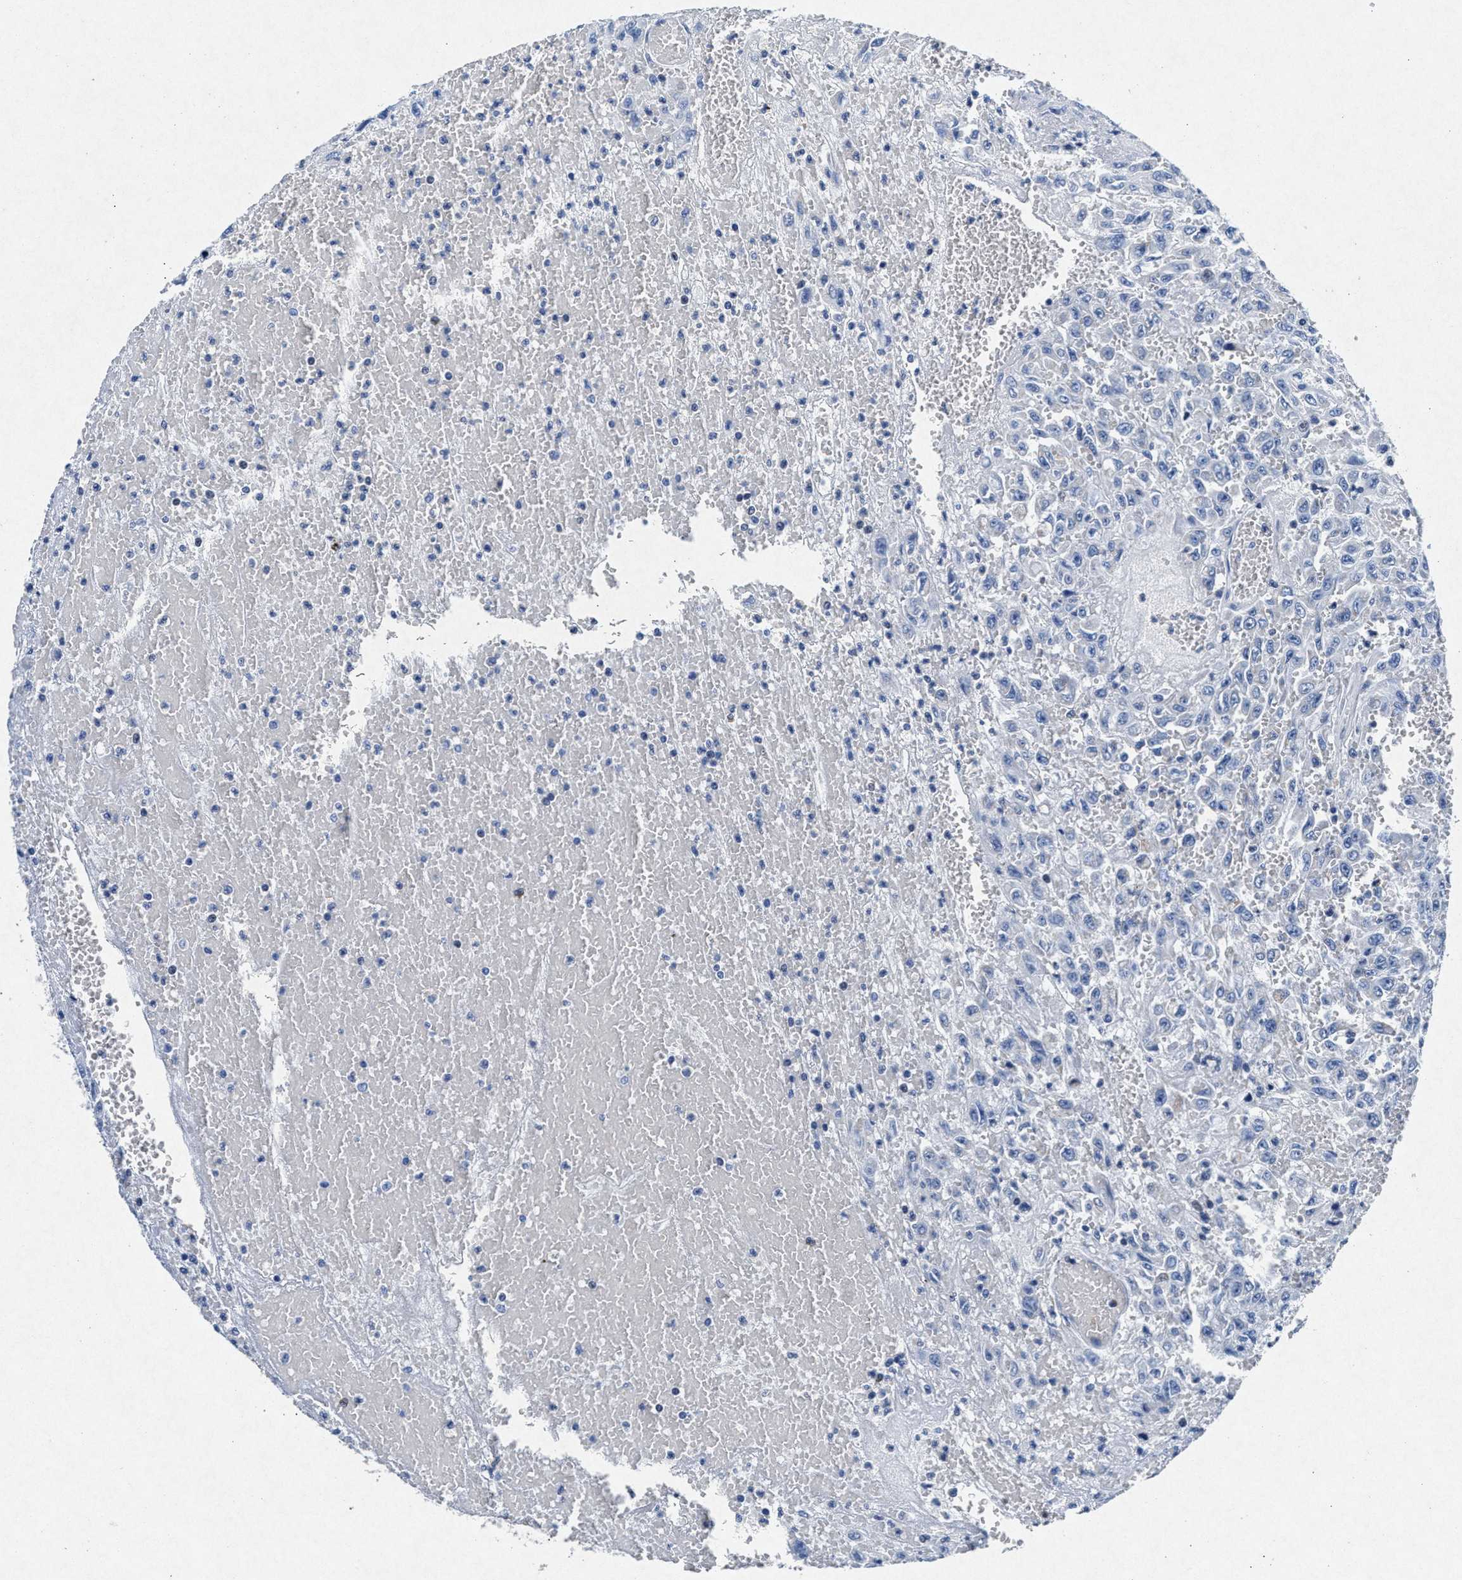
{"staining": {"intensity": "negative", "quantity": "none", "location": "none"}, "tissue": "urothelial cancer", "cell_type": "Tumor cells", "image_type": "cancer", "snomed": [{"axis": "morphology", "description": "Urothelial carcinoma, High grade"}, {"axis": "topography", "description": "Urinary bladder"}], "caption": "IHC image of neoplastic tissue: human high-grade urothelial carcinoma stained with DAB (3,3'-diaminobenzidine) shows no significant protein expression in tumor cells. (DAB immunohistochemistry (IHC) visualized using brightfield microscopy, high magnification).", "gene": "MAP6", "patient": {"sex": "male", "age": 46}}